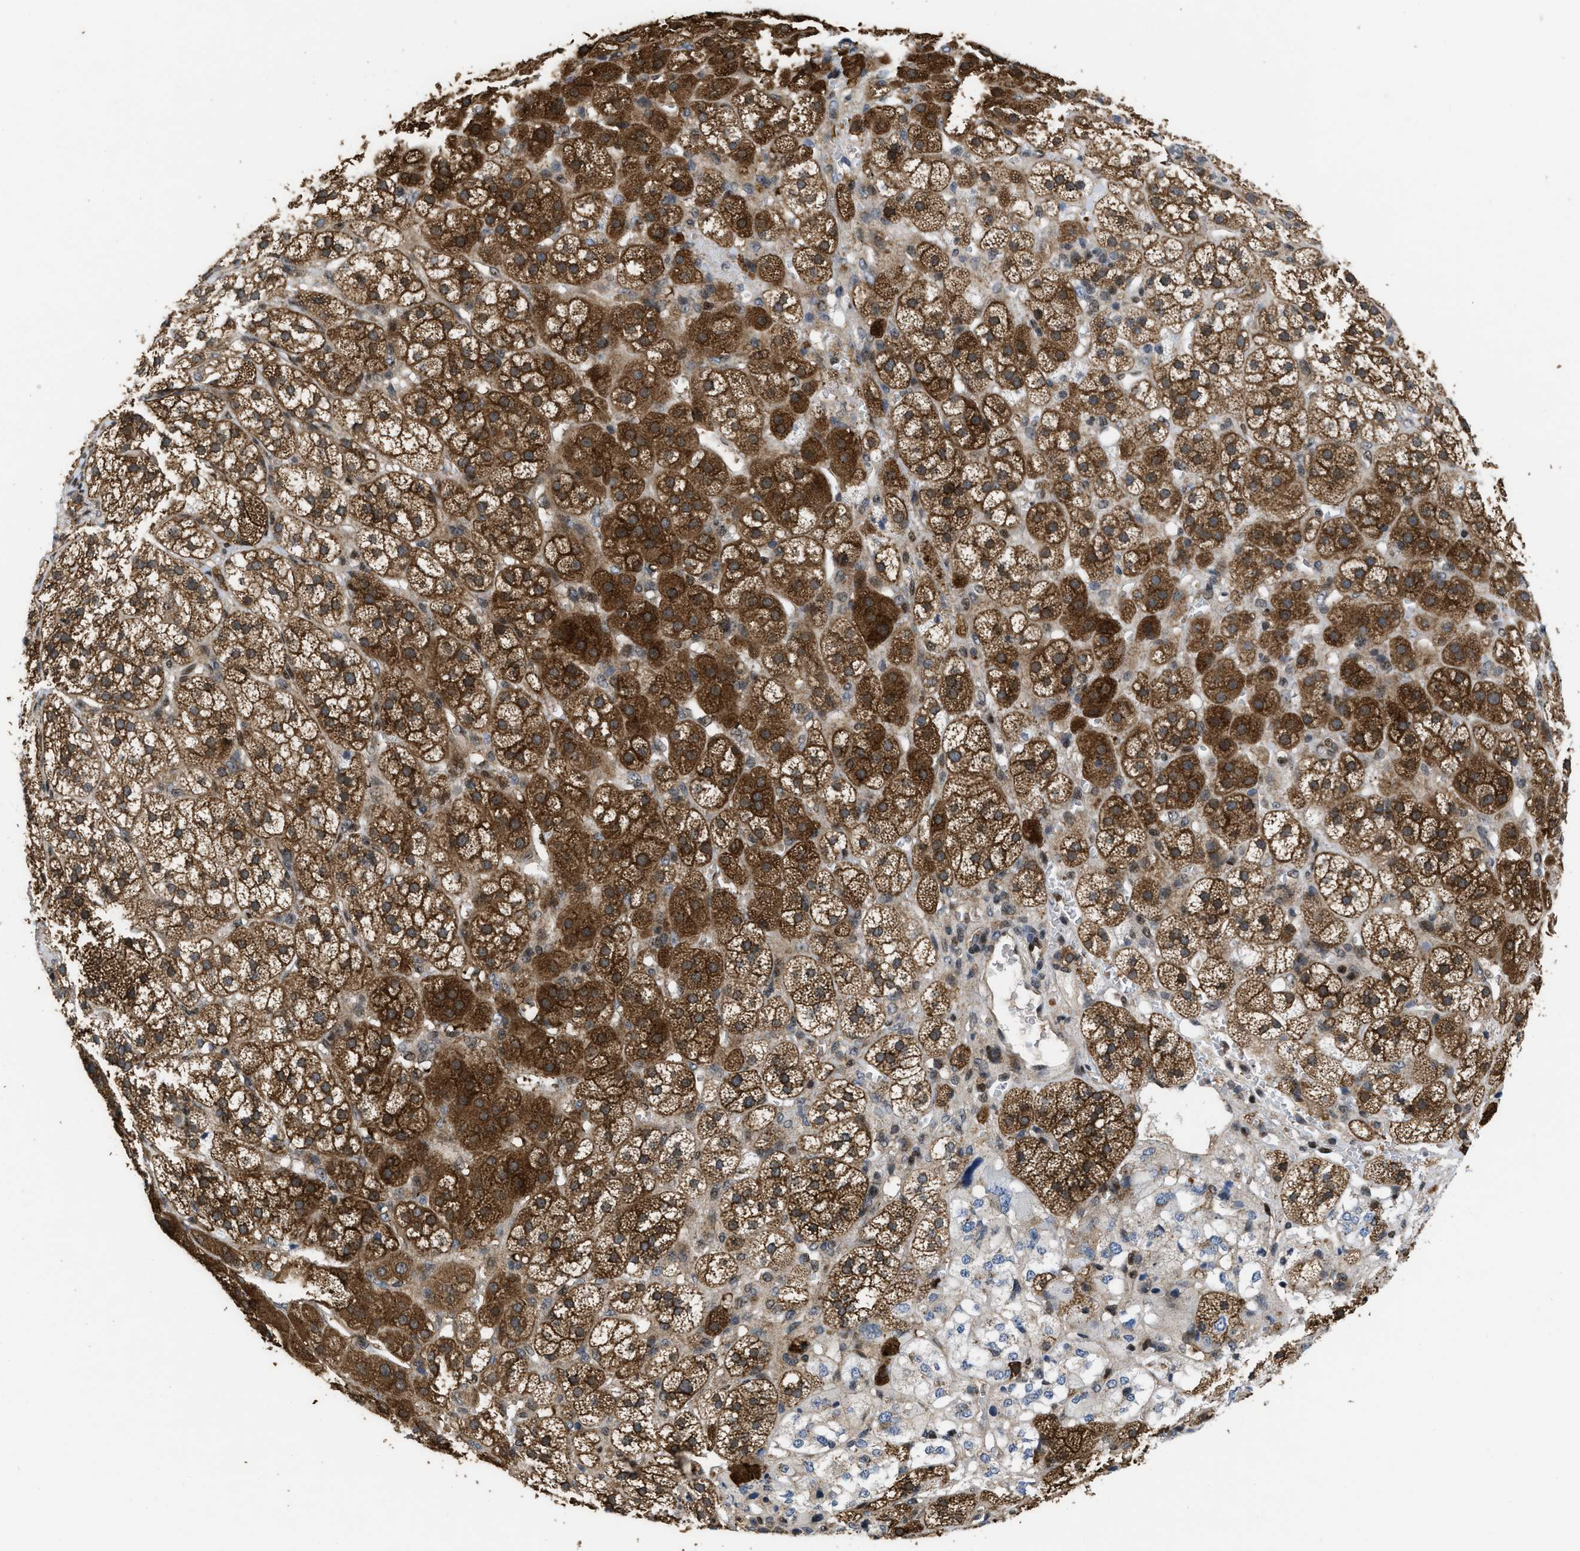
{"staining": {"intensity": "strong", "quantity": ">75%", "location": "cytoplasmic/membranous"}, "tissue": "adrenal gland", "cell_type": "Glandular cells", "image_type": "normal", "snomed": [{"axis": "morphology", "description": "Normal tissue, NOS"}, {"axis": "topography", "description": "Adrenal gland"}], "caption": "Immunohistochemical staining of unremarkable human adrenal gland shows strong cytoplasmic/membranous protein expression in about >75% of glandular cells. Nuclei are stained in blue.", "gene": "PPP2CB", "patient": {"sex": "male", "age": 56}}